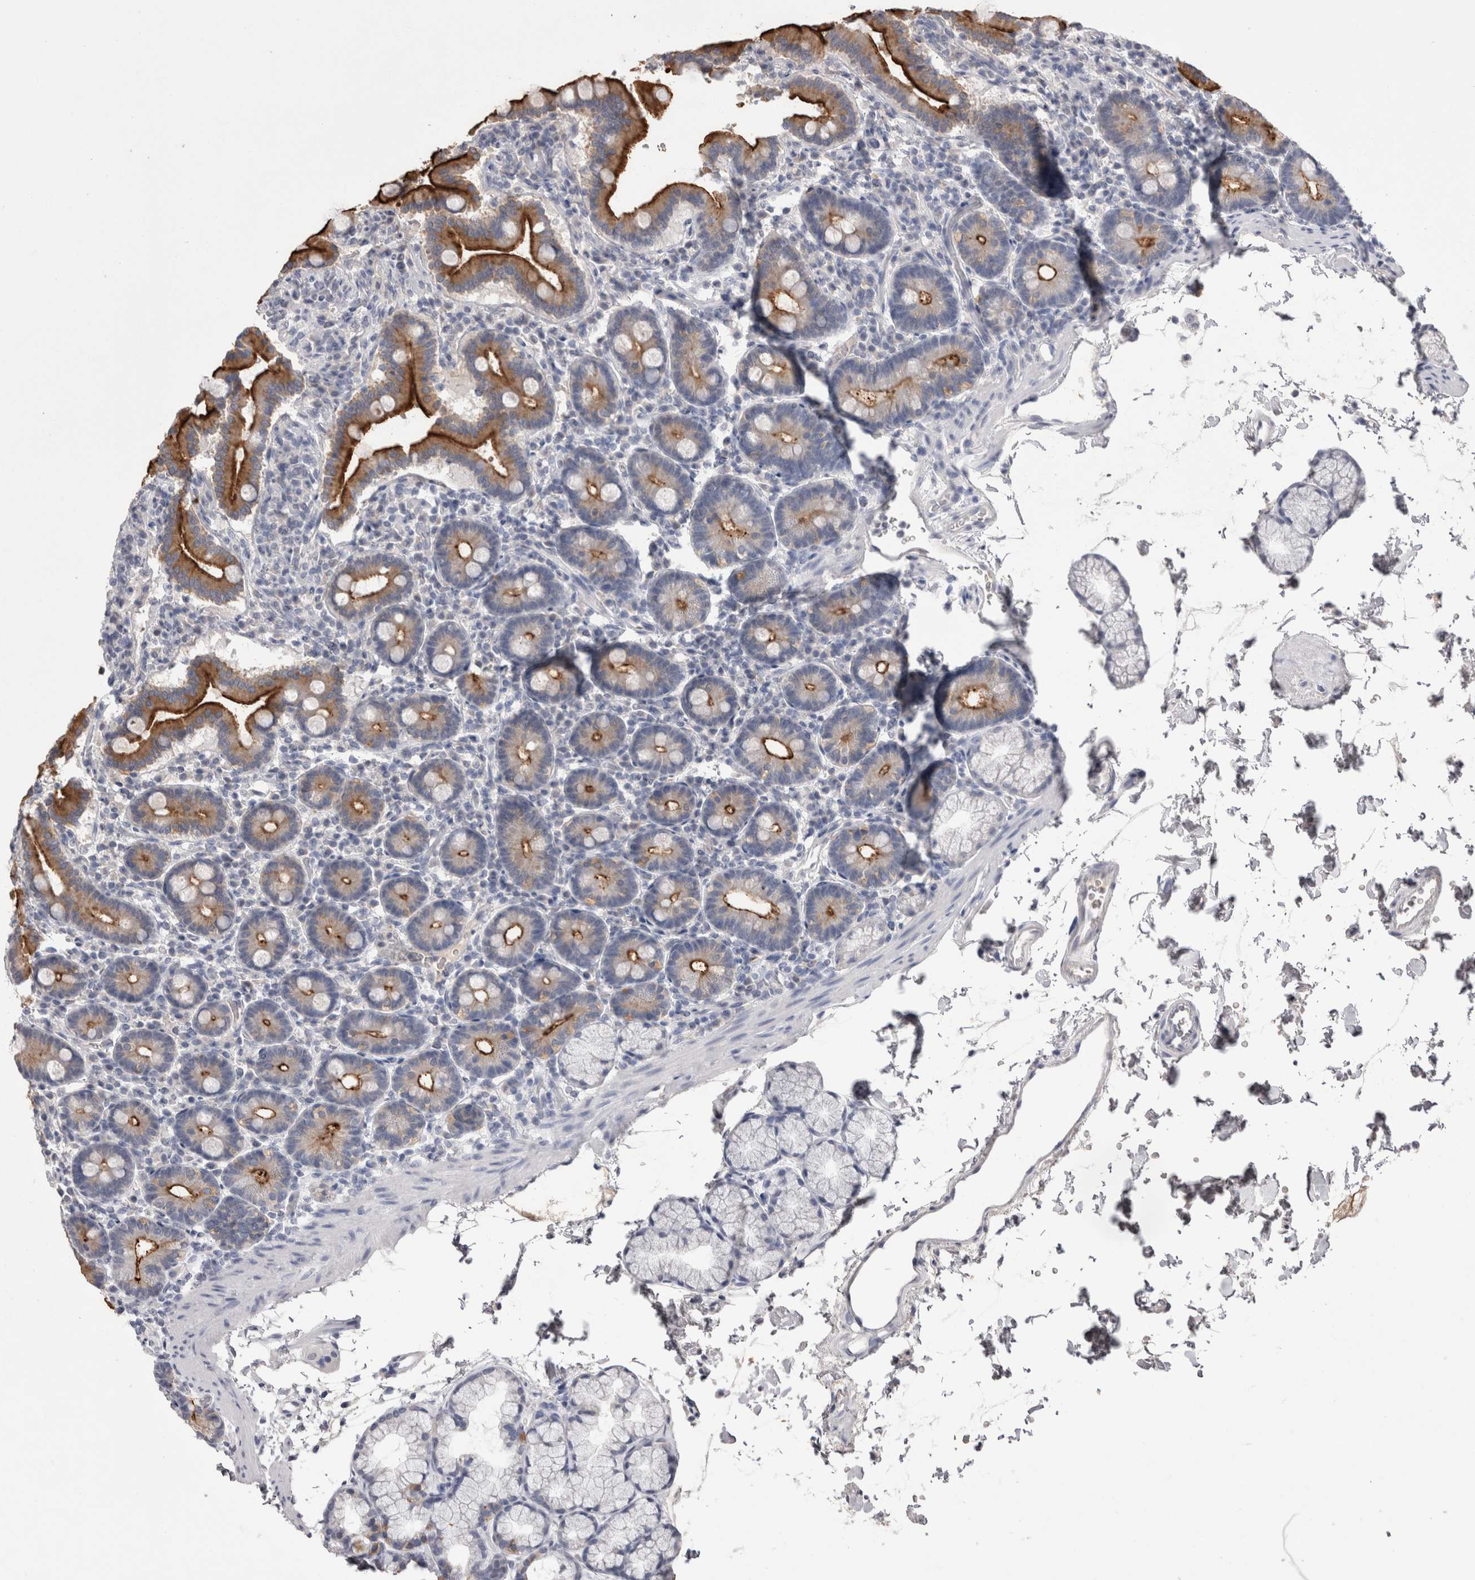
{"staining": {"intensity": "strong", "quantity": ">75%", "location": "cytoplasmic/membranous"}, "tissue": "duodenum", "cell_type": "Glandular cells", "image_type": "normal", "snomed": [{"axis": "morphology", "description": "Normal tissue, NOS"}, {"axis": "topography", "description": "Duodenum"}], "caption": "Glandular cells demonstrate high levels of strong cytoplasmic/membranous positivity in about >75% of cells in benign duodenum.", "gene": "CDHR5", "patient": {"sex": "male", "age": 54}}